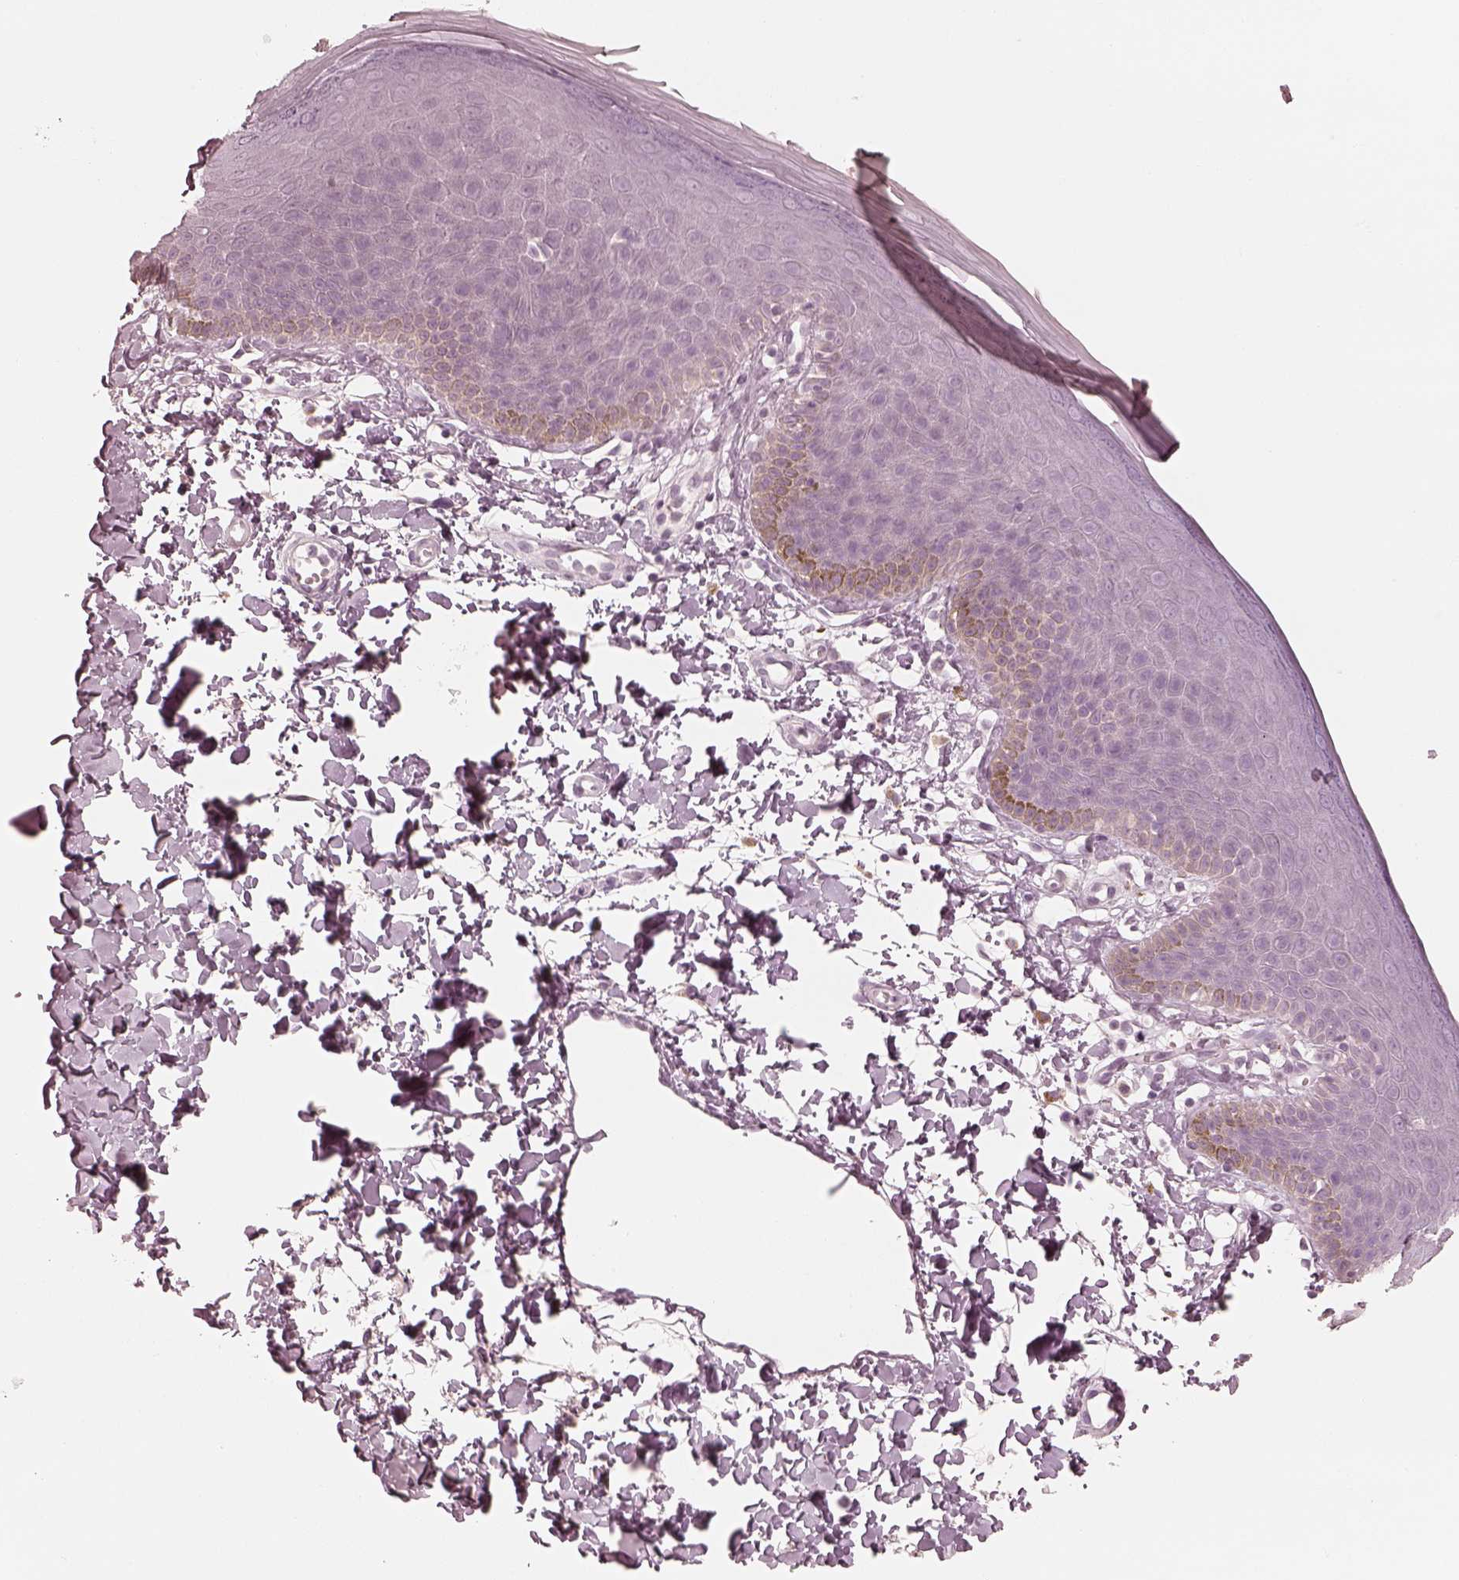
{"staining": {"intensity": "negative", "quantity": "none", "location": "none"}, "tissue": "skin", "cell_type": "Epidermal cells", "image_type": "normal", "snomed": [{"axis": "morphology", "description": "Normal tissue, NOS"}, {"axis": "topography", "description": "Anal"}], "caption": "Immunohistochemistry of unremarkable human skin reveals no staining in epidermal cells.", "gene": "CALR3", "patient": {"sex": "male", "age": 53}}